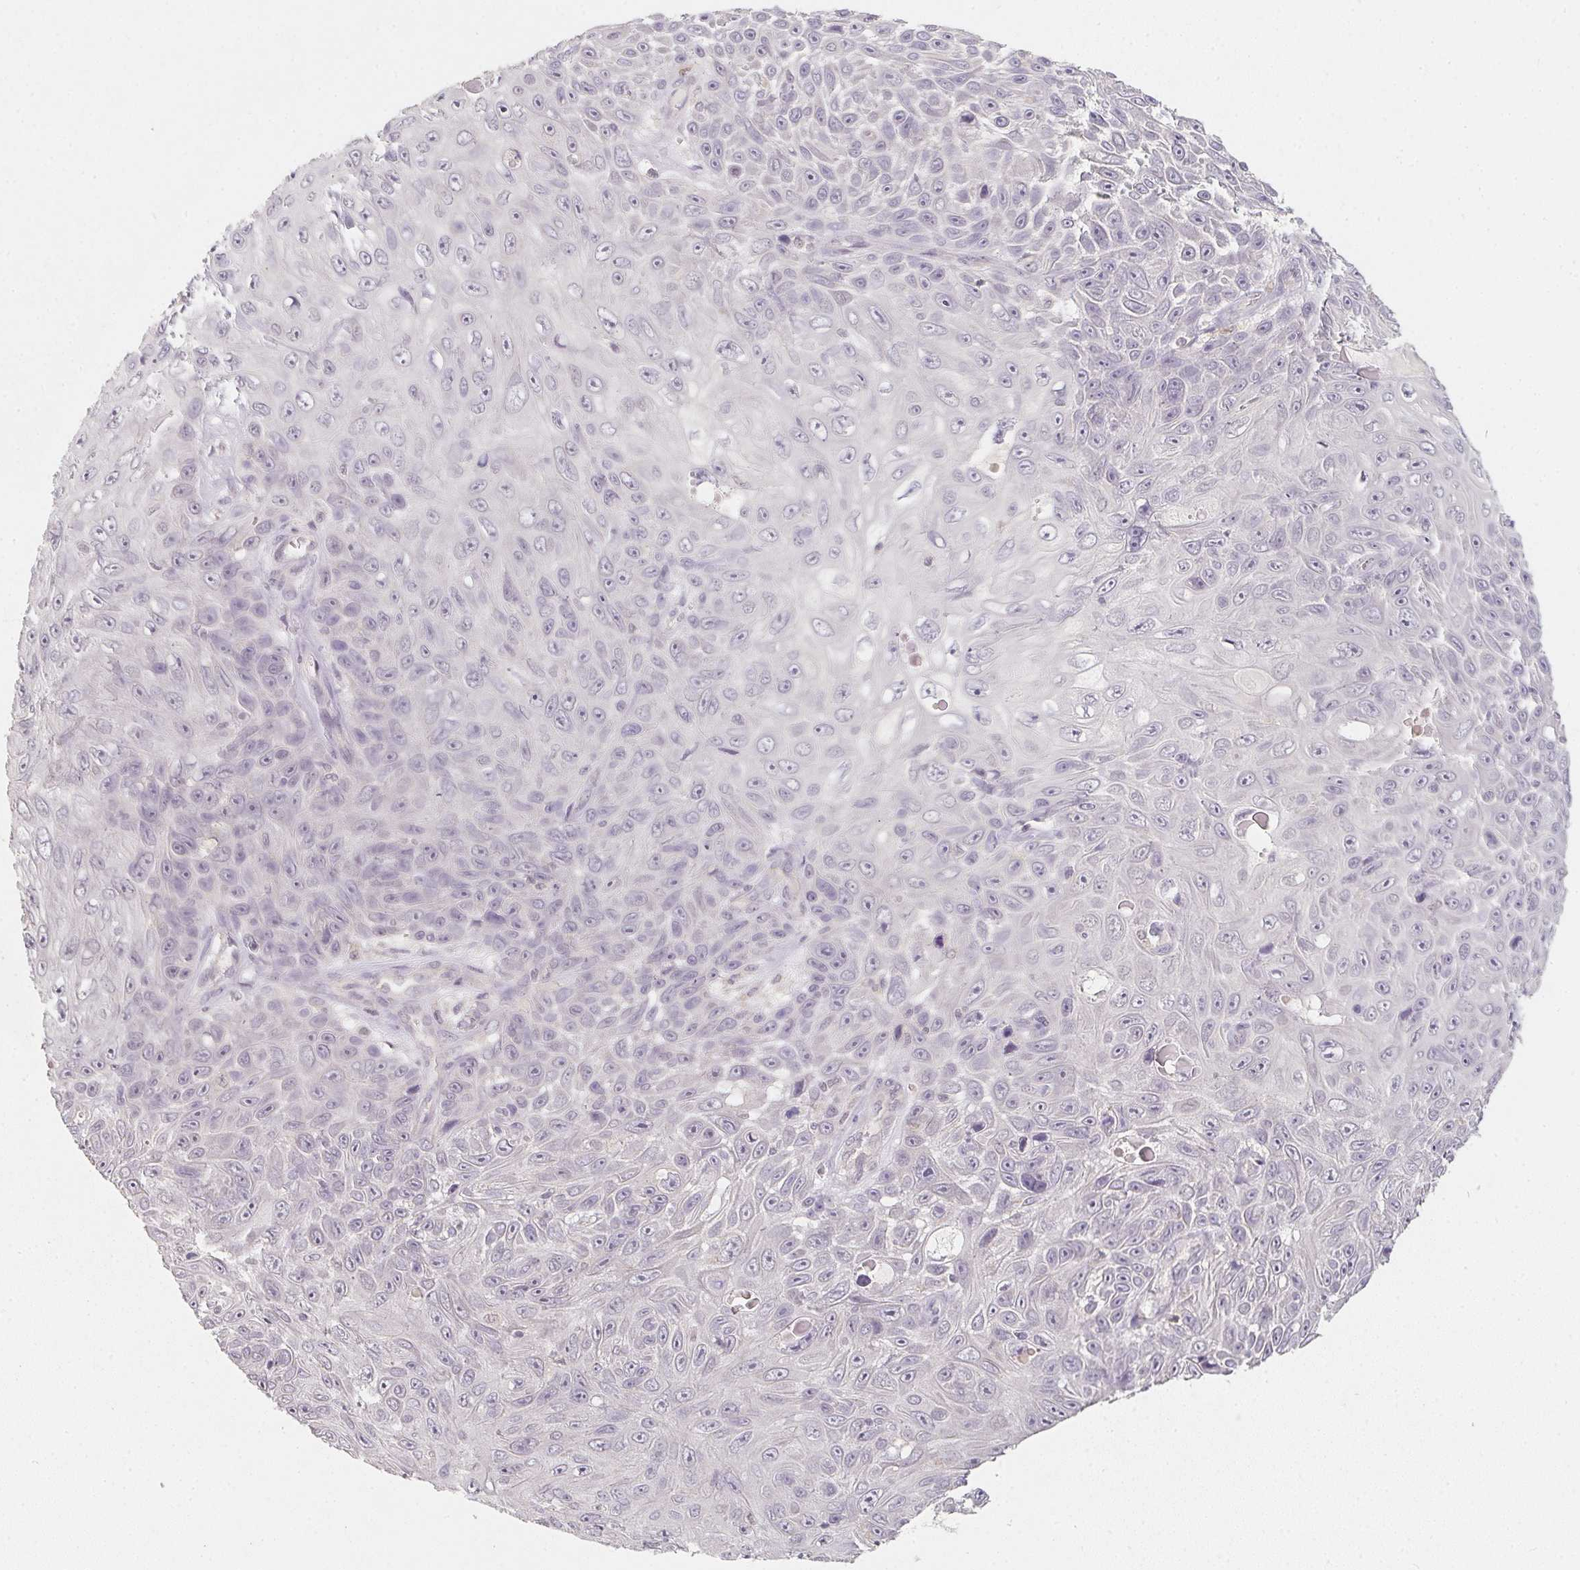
{"staining": {"intensity": "negative", "quantity": "none", "location": "none"}, "tissue": "skin cancer", "cell_type": "Tumor cells", "image_type": "cancer", "snomed": [{"axis": "morphology", "description": "Squamous cell carcinoma, NOS"}, {"axis": "topography", "description": "Skin"}], "caption": "IHC image of neoplastic tissue: human squamous cell carcinoma (skin) stained with DAB reveals no significant protein positivity in tumor cells.", "gene": "SOAT1", "patient": {"sex": "male", "age": 82}}